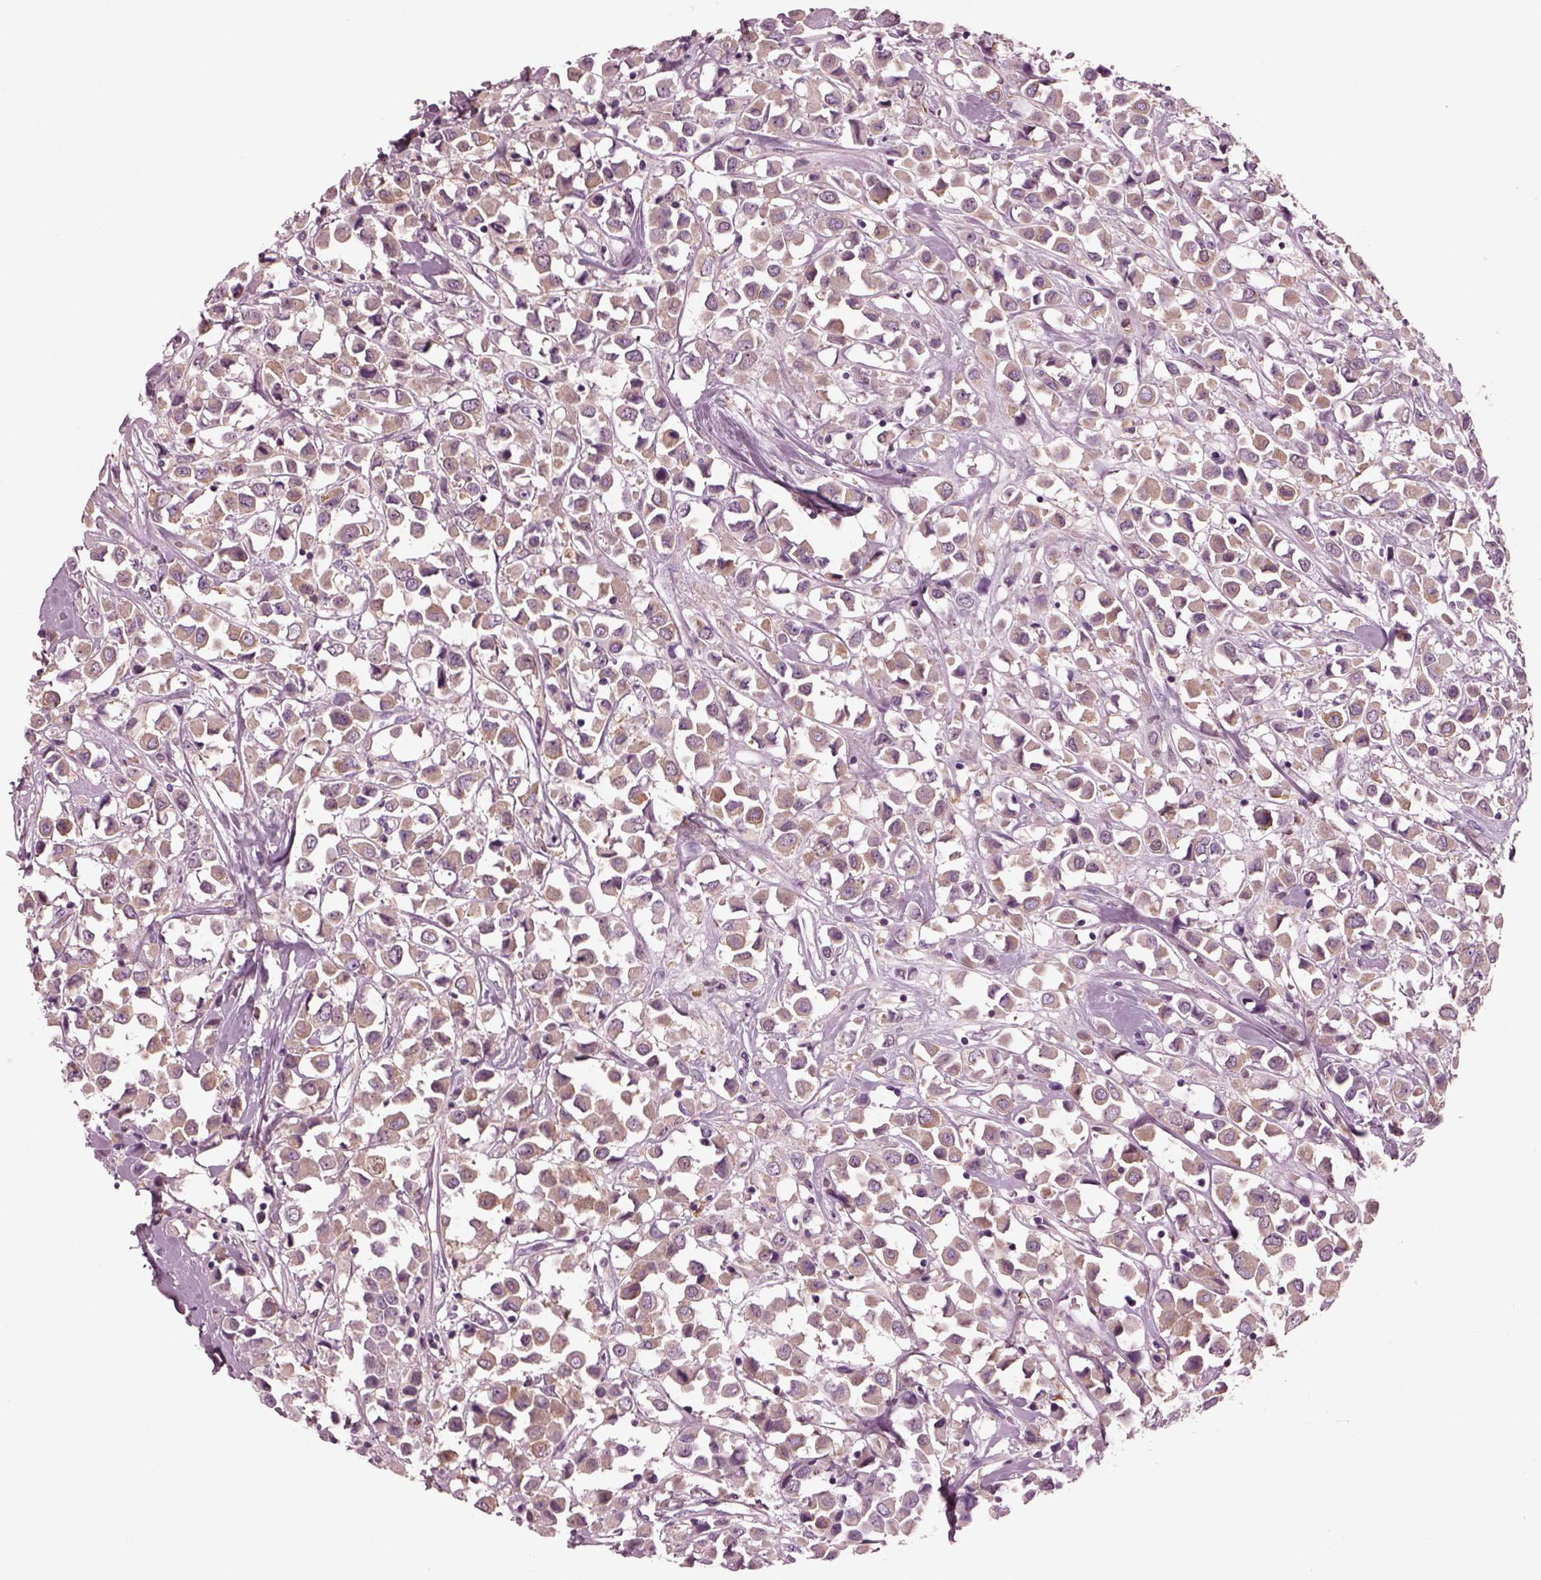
{"staining": {"intensity": "weak", "quantity": ">75%", "location": "cytoplasmic/membranous"}, "tissue": "breast cancer", "cell_type": "Tumor cells", "image_type": "cancer", "snomed": [{"axis": "morphology", "description": "Duct carcinoma"}, {"axis": "topography", "description": "Breast"}], "caption": "Breast cancer stained with a brown dye shows weak cytoplasmic/membranous positive positivity in approximately >75% of tumor cells.", "gene": "SHTN1", "patient": {"sex": "female", "age": 61}}